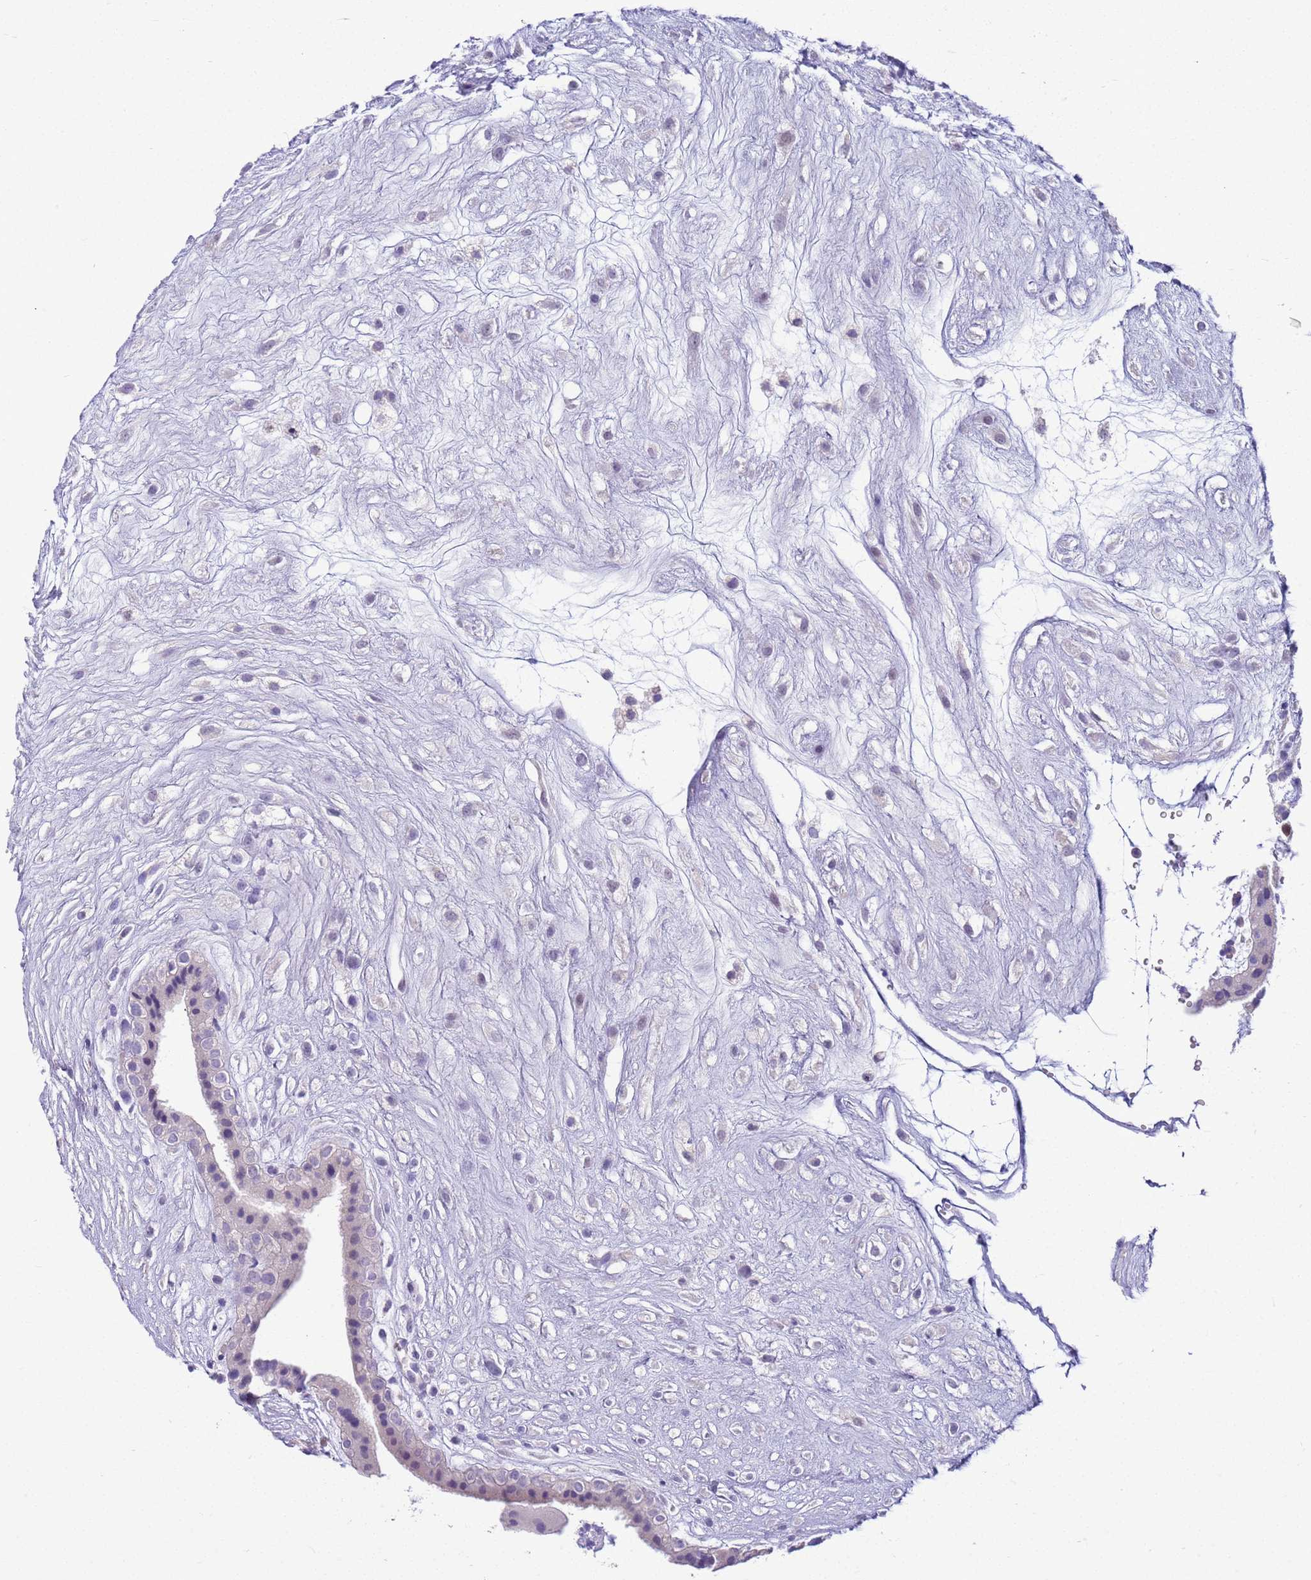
{"staining": {"intensity": "negative", "quantity": "none", "location": "none"}, "tissue": "placenta", "cell_type": "Decidual cells", "image_type": "normal", "snomed": [{"axis": "morphology", "description": "Normal tissue, NOS"}, {"axis": "topography", "description": "Placenta"}], "caption": "Micrograph shows no protein staining in decidual cells of normal placenta.", "gene": "BRMS1L", "patient": {"sex": "female", "age": 18}}